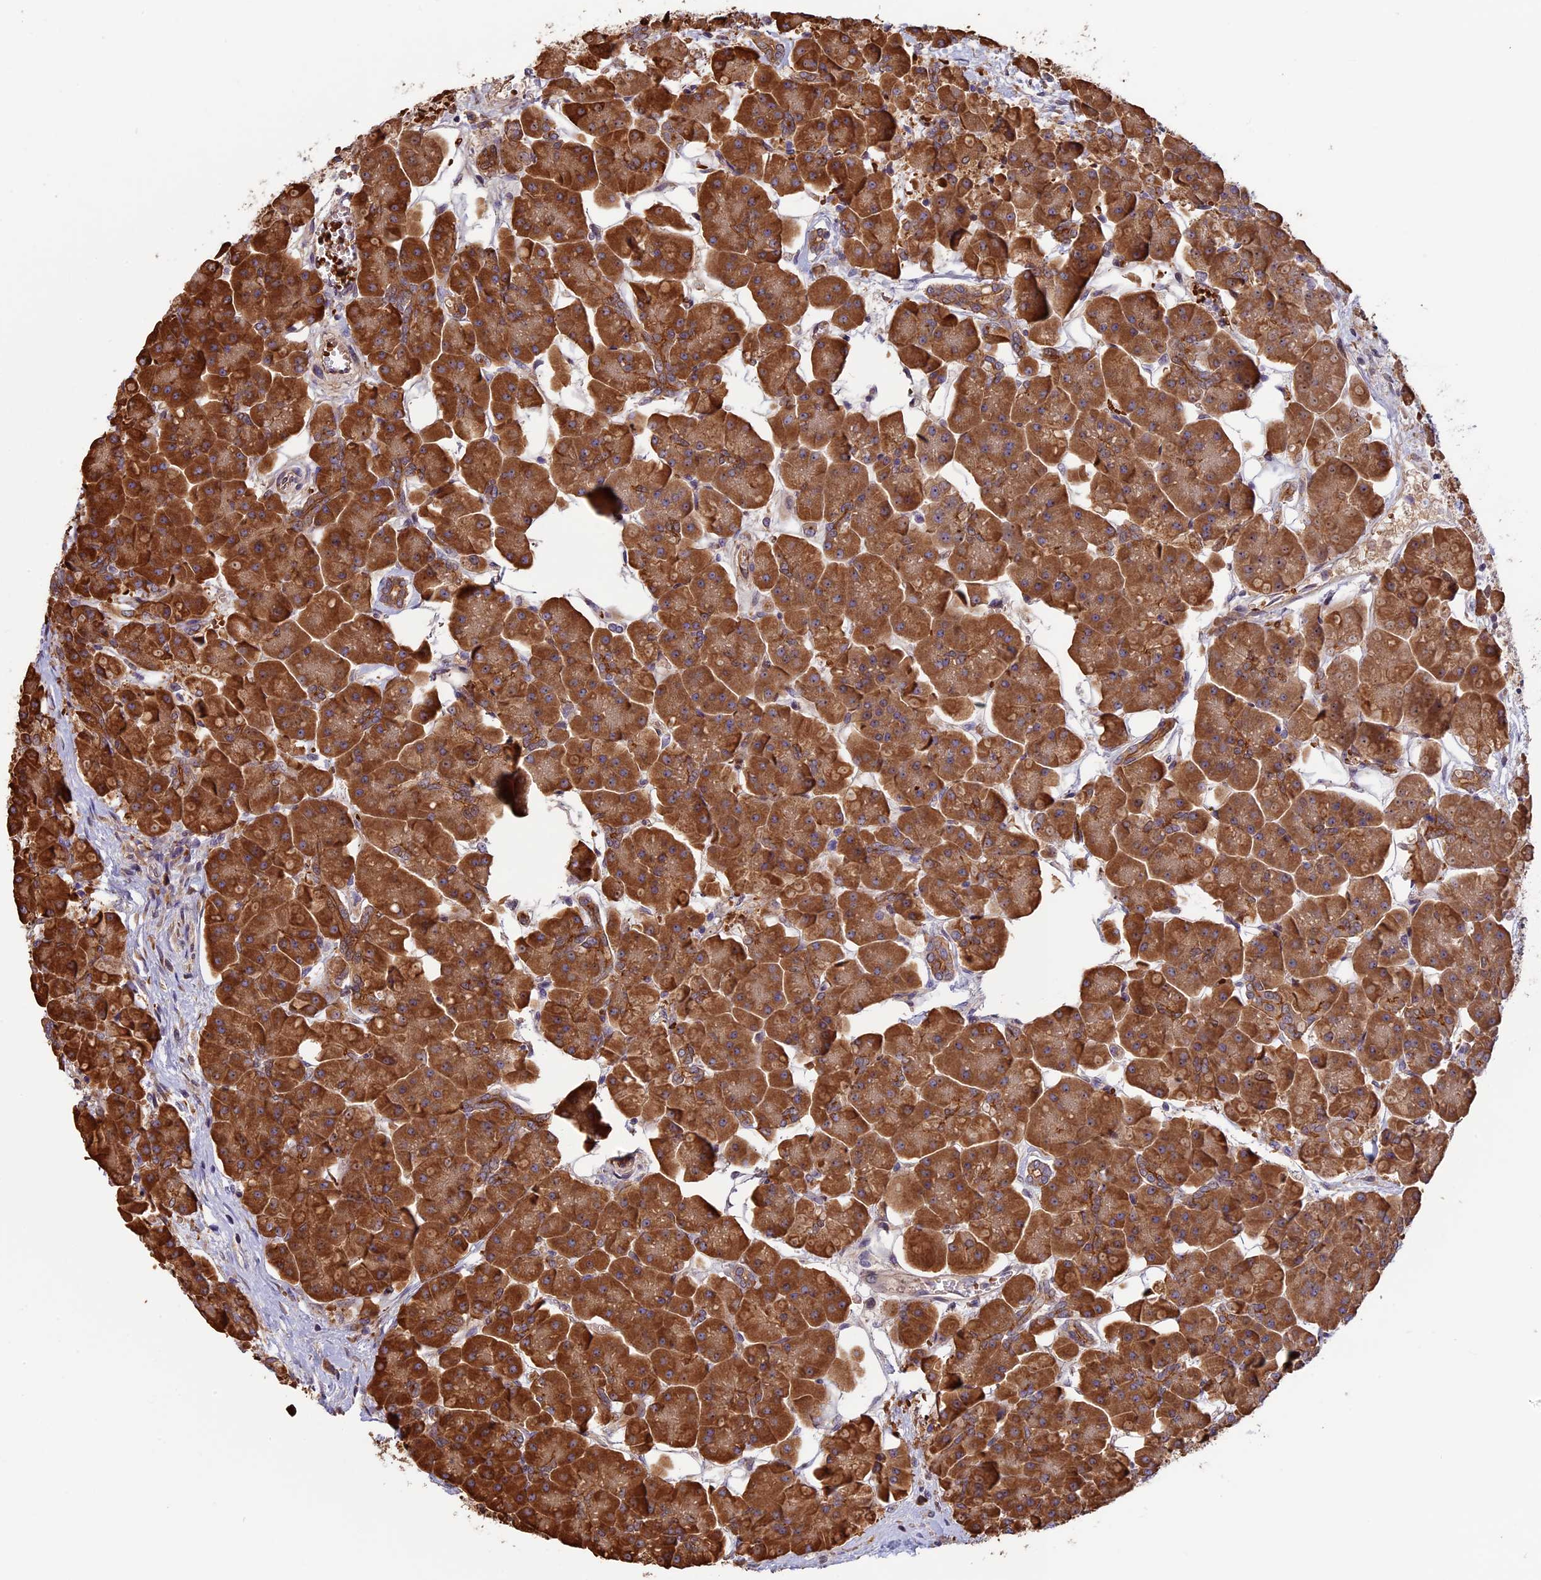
{"staining": {"intensity": "strong", "quantity": ">75%", "location": "cytoplasmic/membranous"}, "tissue": "pancreas", "cell_type": "Exocrine glandular cells", "image_type": "normal", "snomed": [{"axis": "morphology", "description": "Normal tissue, NOS"}, {"axis": "topography", "description": "Pancreas"}], "caption": "An immunohistochemistry (IHC) photomicrograph of normal tissue is shown. Protein staining in brown labels strong cytoplasmic/membranous positivity in pancreas within exocrine glandular cells.", "gene": "CCDC9B", "patient": {"sex": "male", "age": 66}}